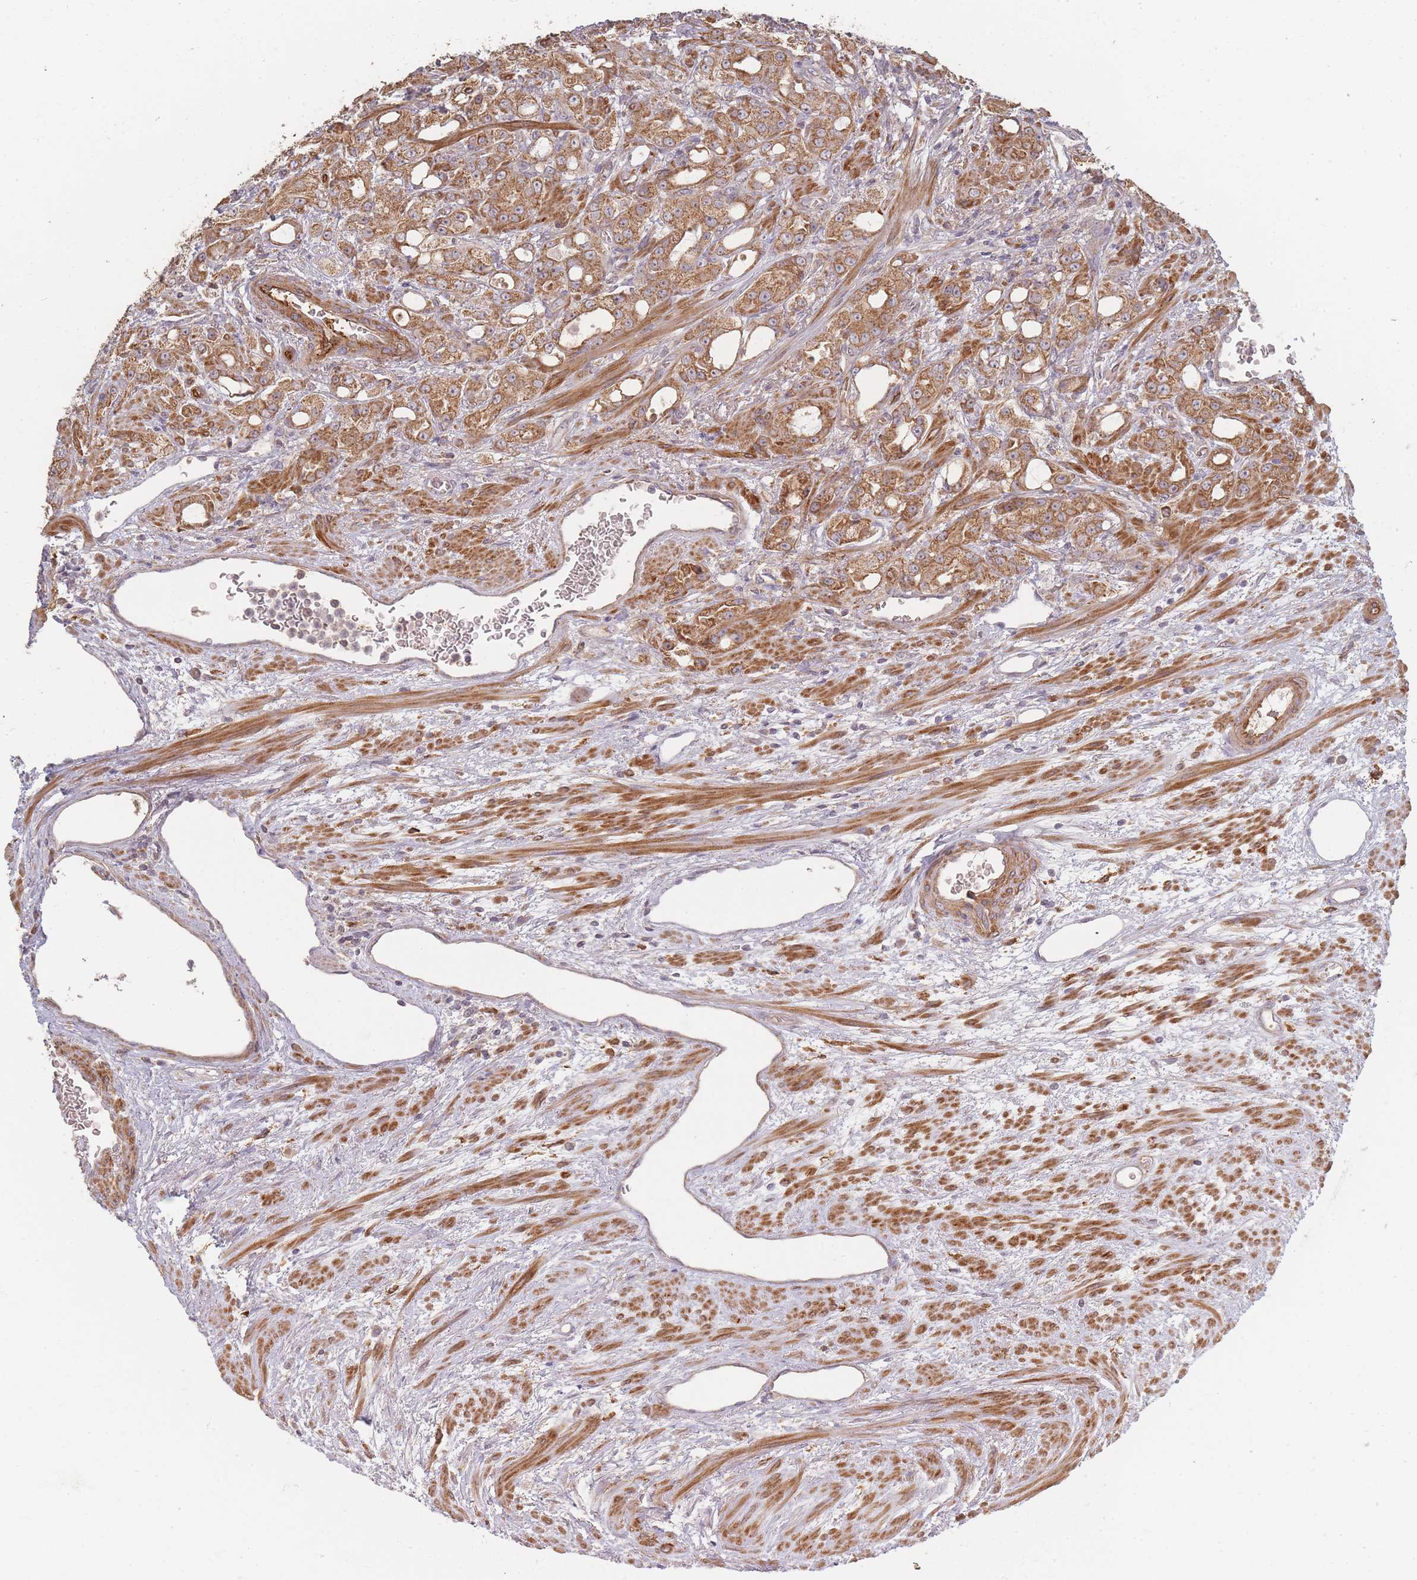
{"staining": {"intensity": "moderate", "quantity": "25%-75%", "location": "cytoplasmic/membranous"}, "tissue": "prostate cancer", "cell_type": "Tumor cells", "image_type": "cancer", "snomed": [{"axis": "morphology", "description": "Adenocarcinoma, High grade"}, {"axis": "topography", "description": "Prostate"}], "caption": "The immunohistochemical stain labels moderate cytoplasmic/membranous staining in tumor cells of prostate cancer (adenocarcinoma (high-grade)) tissue. (brown staining indicates protein expression, while blue staining denotes nuclei).", "gene": "MRPS6", "patient": {"sex": "male", "age": 69}}